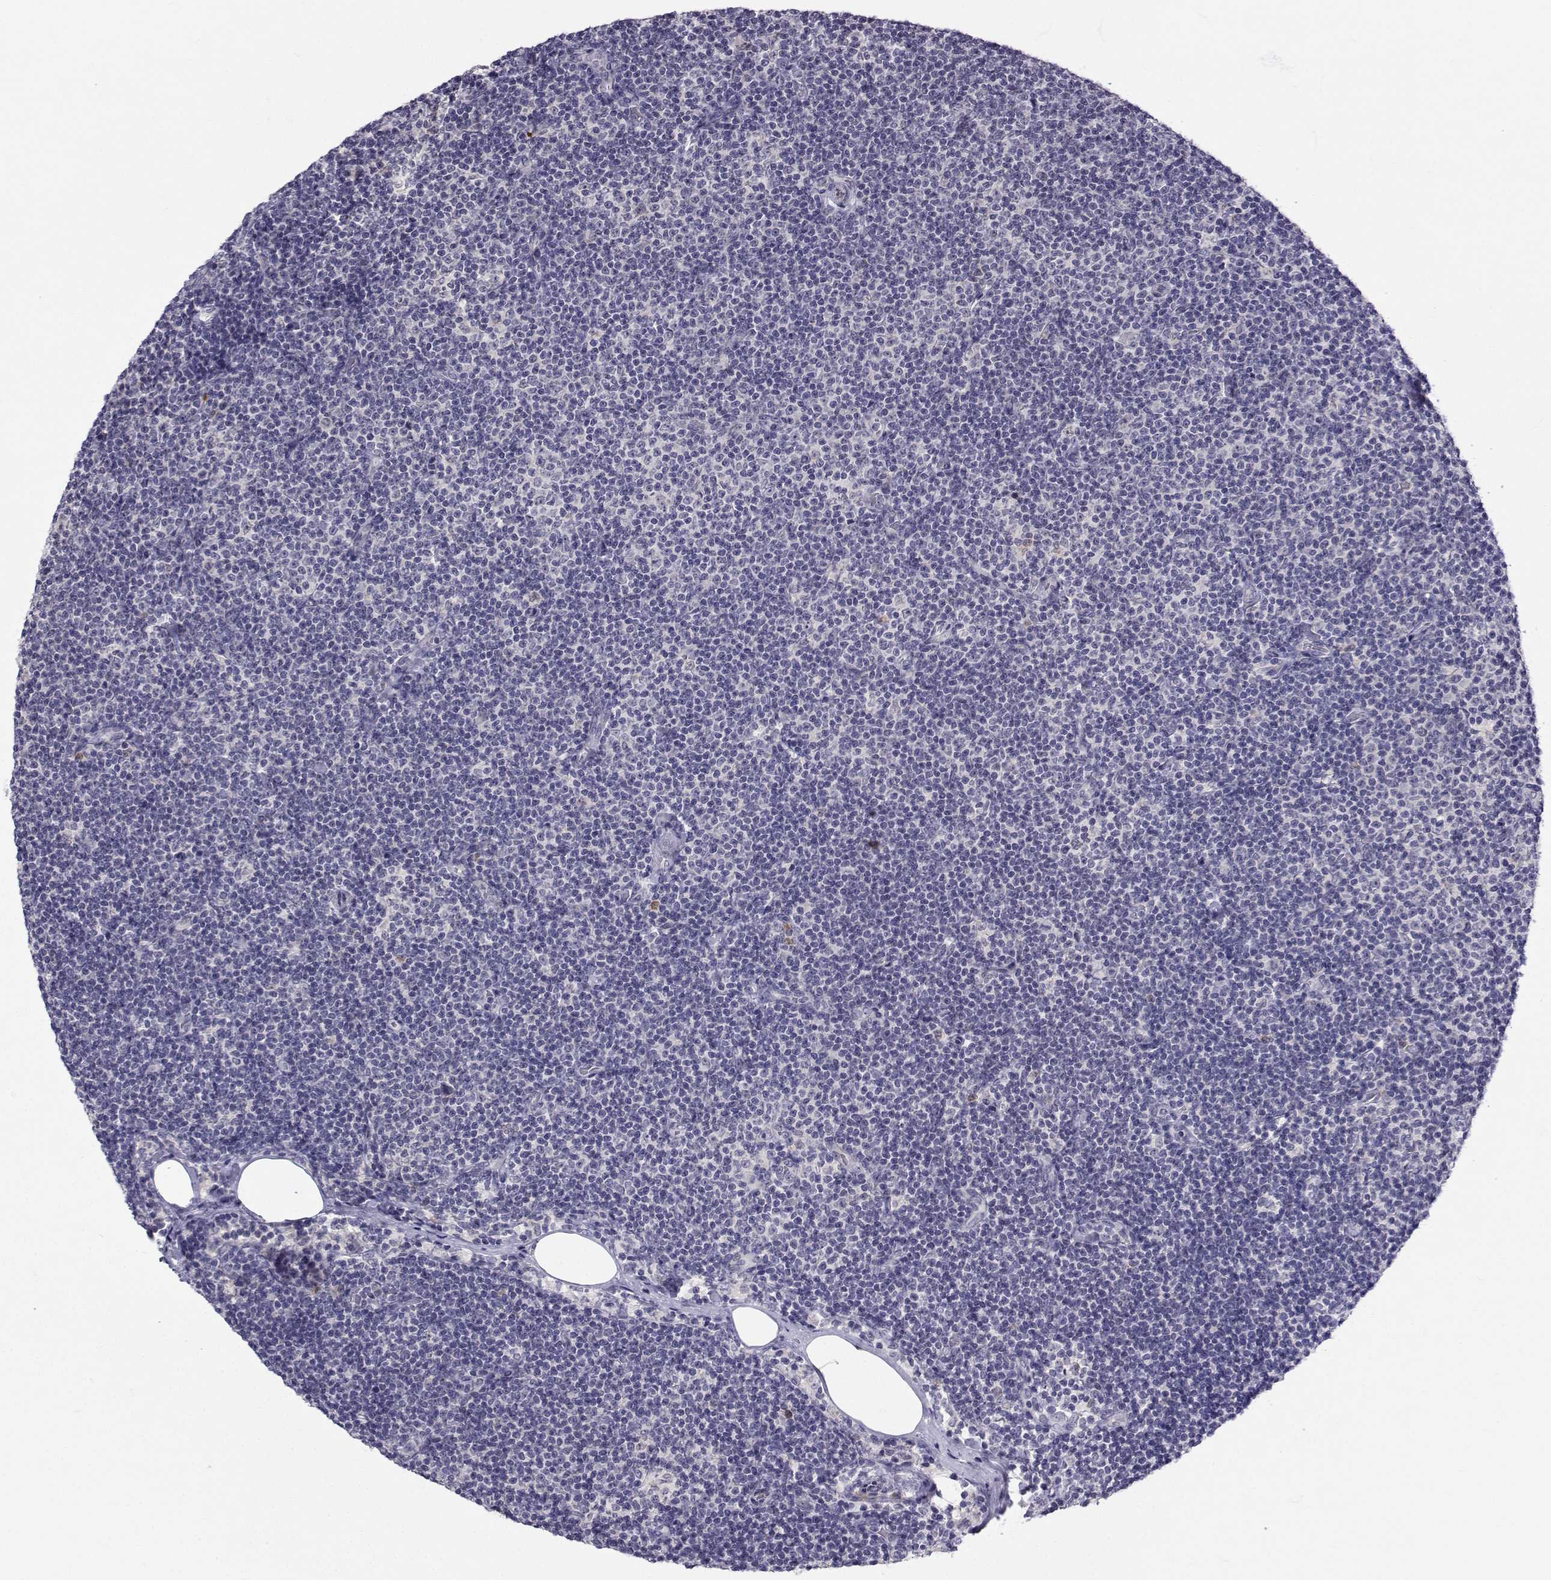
{"staining": {"intensity": "negative", "quantity": "none", "location": "none"}, "tissue": "lymphoma", "cell_type": "Tumor cells", "image_type": "cancer", "snomed": [{"axis": "morphology", "description": "Malignant lymphoma, non-Hodgkin's type, Low grade"}, {"axis": "topography", "description": "Lymph node"}], "caption": "Immunohistochemical staining of human low-grade malignant lymphoma, non-Hodgkin's type demonstrates no significant positivity in tumor cells. (DAB (3,3'-diaminobenzidine) IHC, high magnification).", "gene": "SLC6A3", "patient": {"sex": "male", "age": 81}}